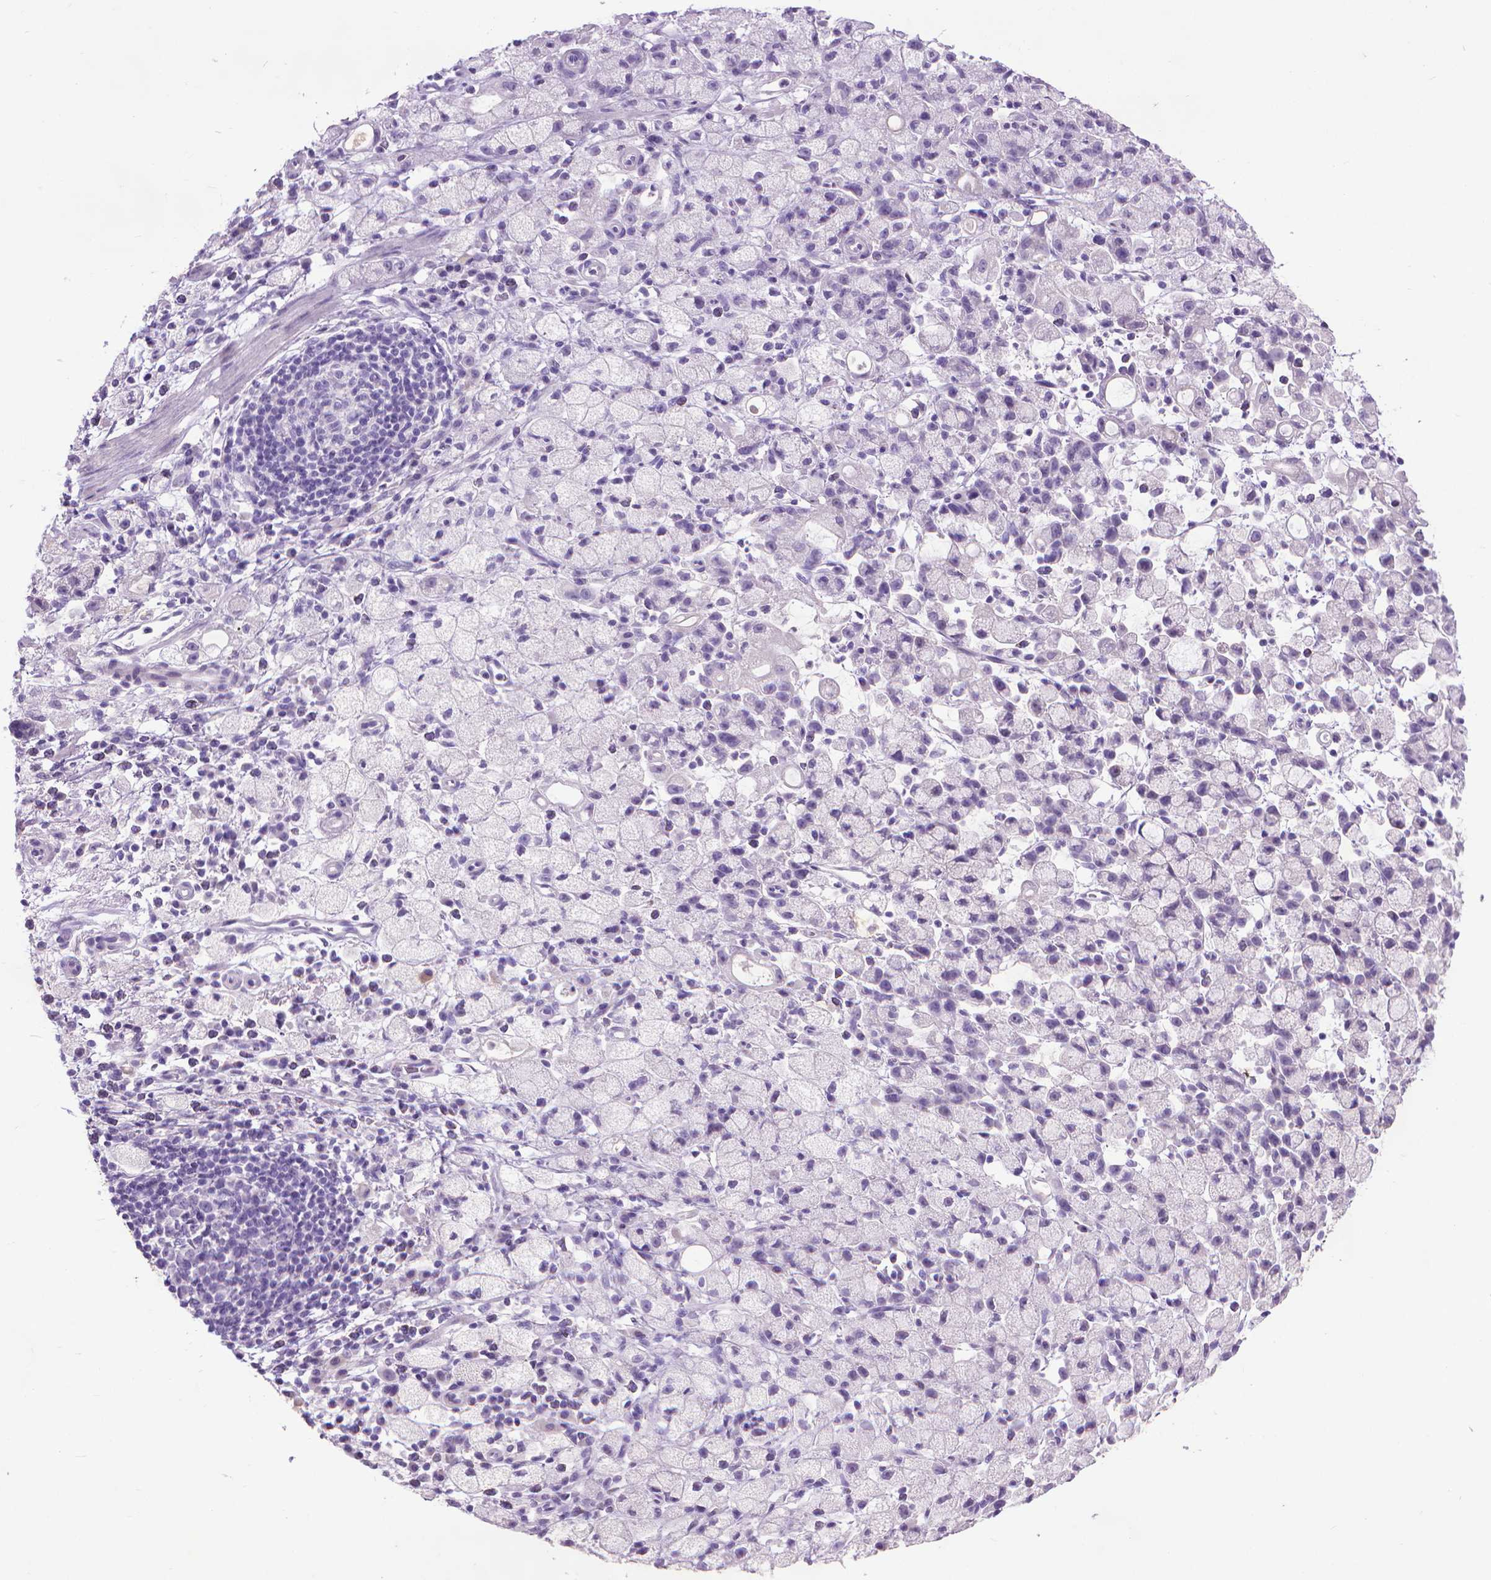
{"staining": {"intensity": "negative", "quantity": "none", "location": "none"}, "tissue": "stomach cancer", "cell_type": "Tumor cells", "image_type": "cancer", "snomed": [{"axis": "morphology", "description": "Adenocarcinoma, NOS"}, {"axis": "topography", "description": "Stomach"}], "caption": "Immunohistochemistry of human stomach cancer (adenocarcinoma) reveals no staining in tumor cells. Brightfield microscopy of immunohistochemistry (IHC) stained with DAB (3,3'-diaminobenzidine) (brown) and hematoxylin (blue), captured at high magnification.", "gene": "KRT5", "patient": {"sex": "male", "age": 58}}